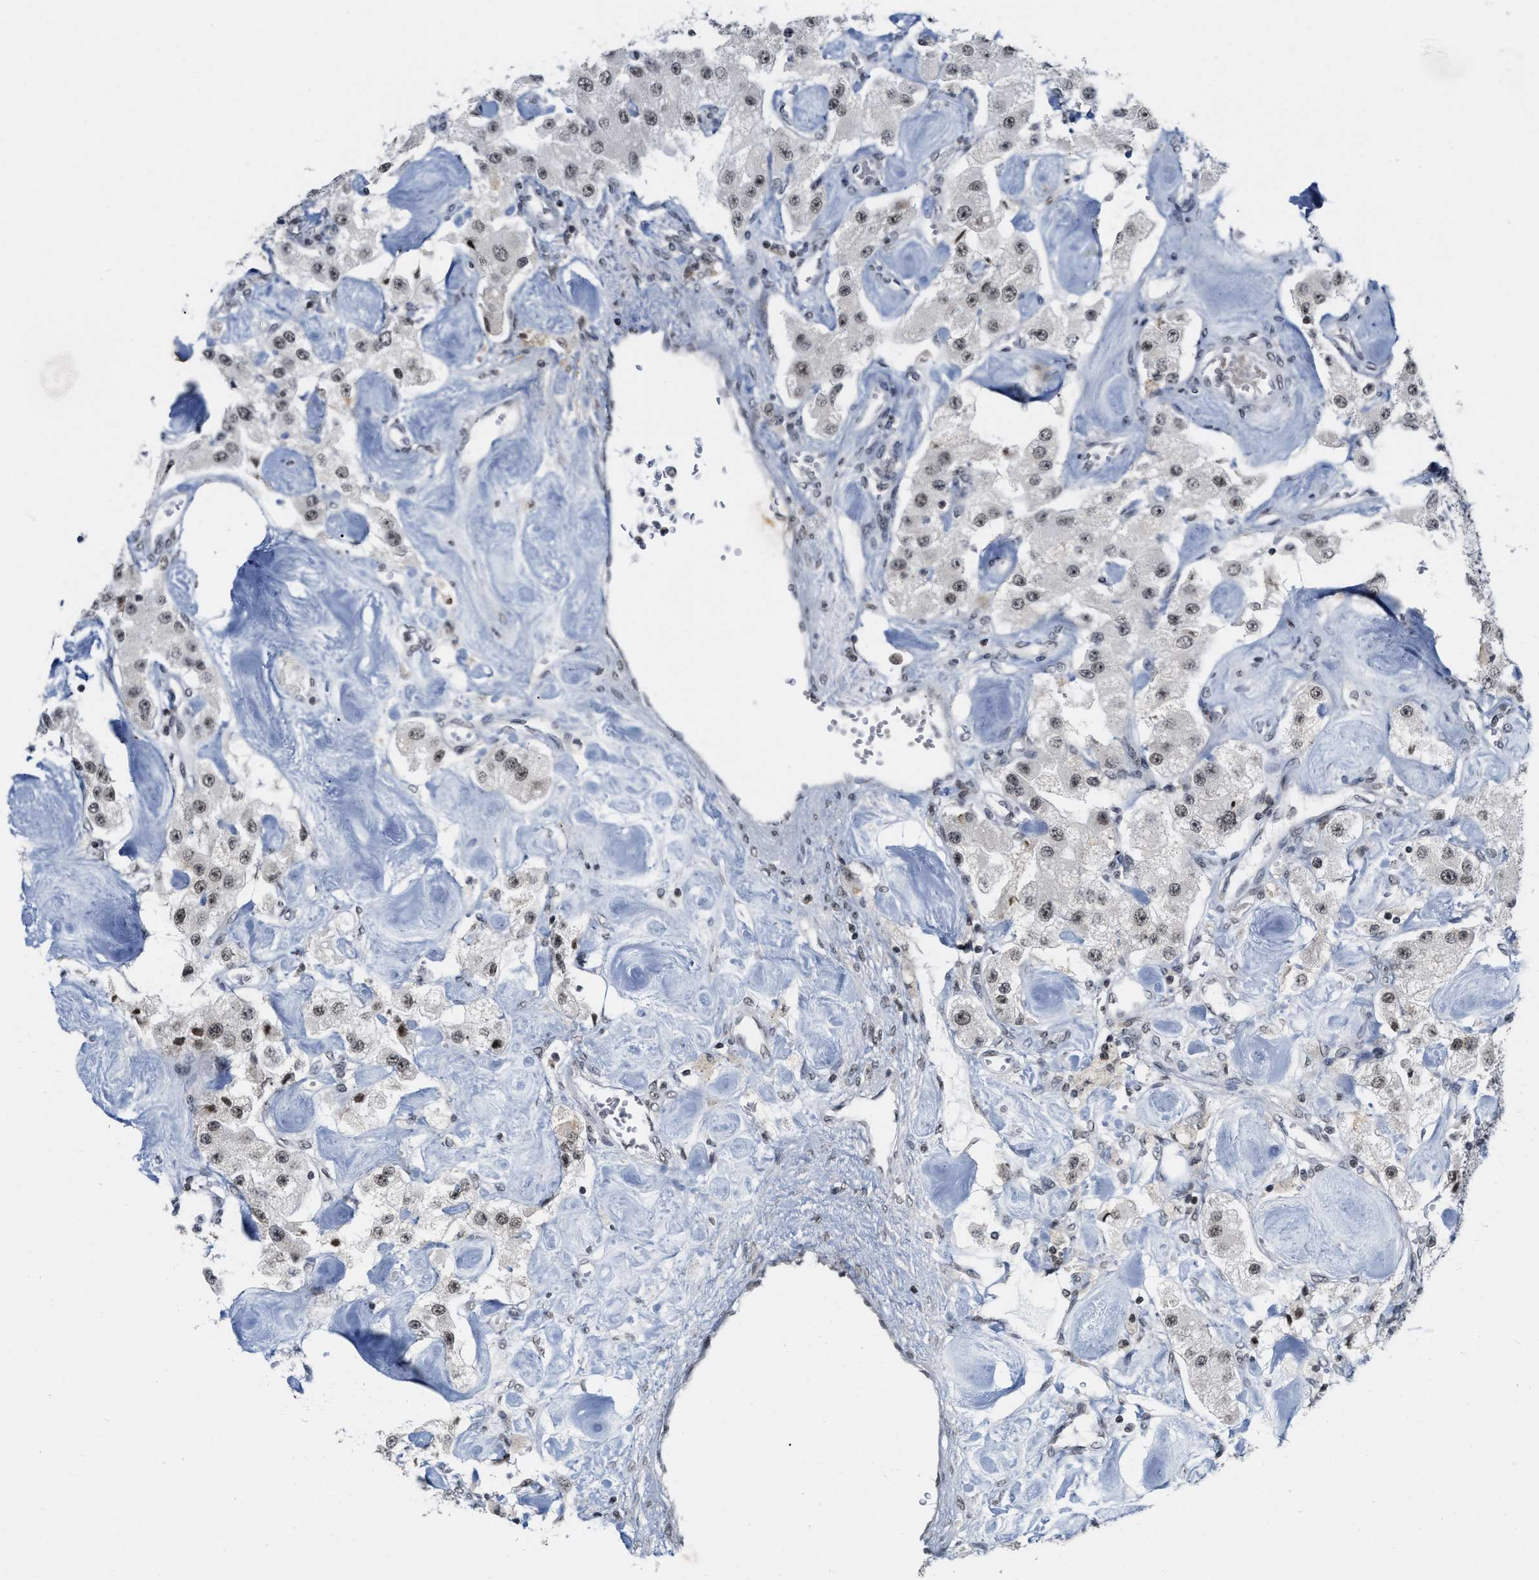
{"staining": {"intensity": "weak", "quantity": ">75%", "location": "nuclear"}, "tissue": "carcinoid", "cell_type": "Tumor cells", "image_type": "cancer", "snomed": [{"axis": "morphology", "description": "Carcinoid, malignant, NOS"}, {"axis": "topography", "description": "Pancreas"}], "caption": "Protein analysis of carcinoid (malignant) tissue displays weak nuclear expression in approximately >75% of tumor cells. (Brightfield microscopy of DAB IHC at high magnification).", "gene": "ANKRD6", "patient": {"sex": "male", "age": 41}}